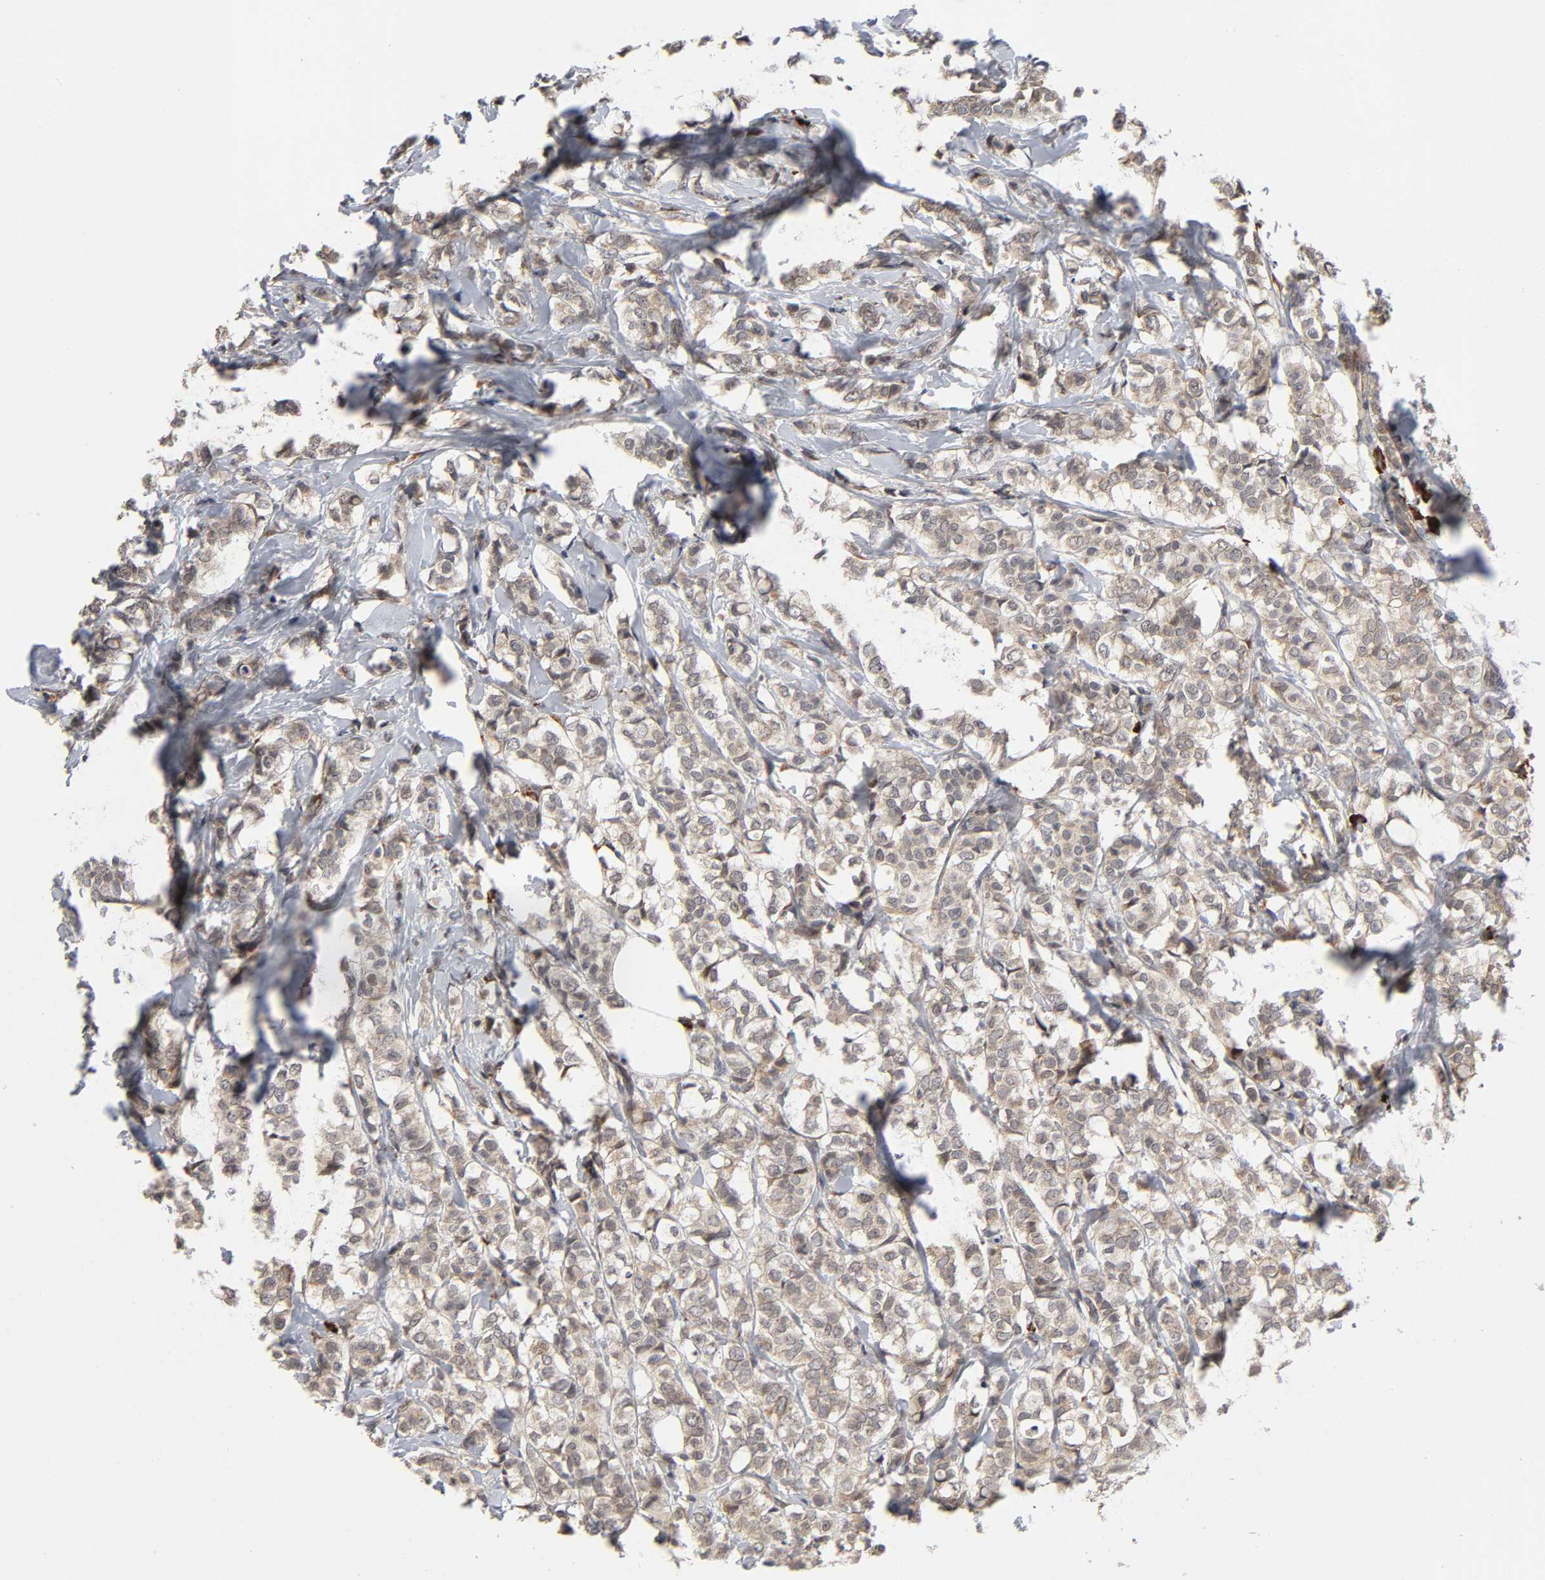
{"staining": {"intensity": "moderate", "quantity": ">75%", "location": "cytoplasmic/membranous"}, "tissue": "breast cancer", "cell_type": "Tumor cells", "image_type": "cancer", "snomed": [{"axis": "morphology", "description": "Lobular carcinoma"}, {"axis": "topography", "description": "Breast"}], "caption": "About >75% of tumor cells in lobular carcinoma (breast) display moderate cytoplasmic/membranous protein staining as visualized by brown immunohistochemical staining.", "gene": "SLC30A9", "patient": {"sex": "female", "age": 60}}